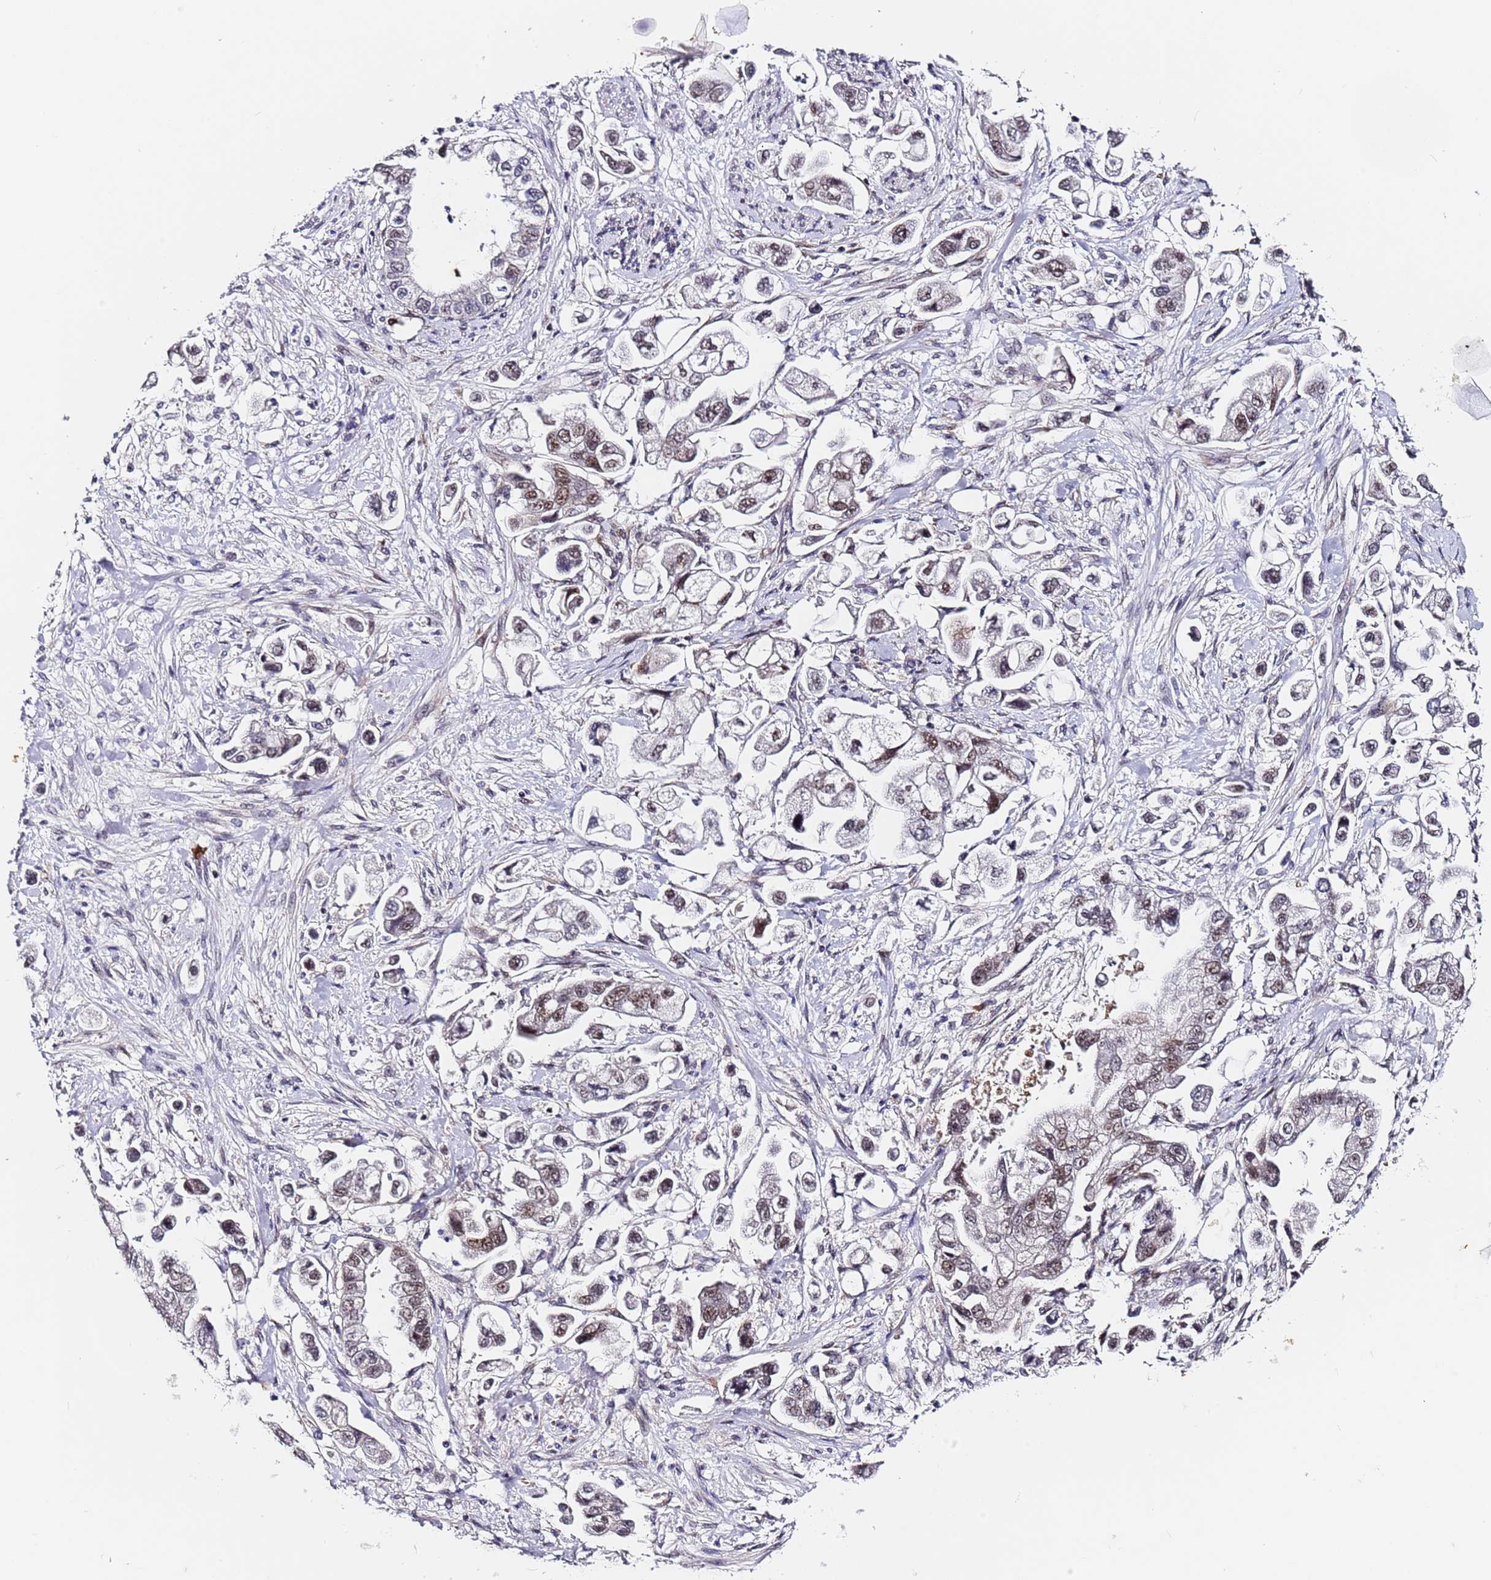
{"staining": {"intensity": "moderate", "quantity": "25%-75%", "location": "nuclear"}, "tissue": "stomach cancer", "cell_type": "Tumor cells", "image_type": "cancer", "snomed": [{"axis": "morphology", "description": "Adenocarcinoma, NOS"}, {"axis": "topography", "description": "Stomach"}], "caption": "Adenocarcinoma (stomach) tissue shows moderate nuclear positivity in about 25%-75% of tumor cells Ihc stains the protein in brown and the nuclei are stained blue.", "gene": "FNBP4", "patient": {"sex": "male", "age": 62}}